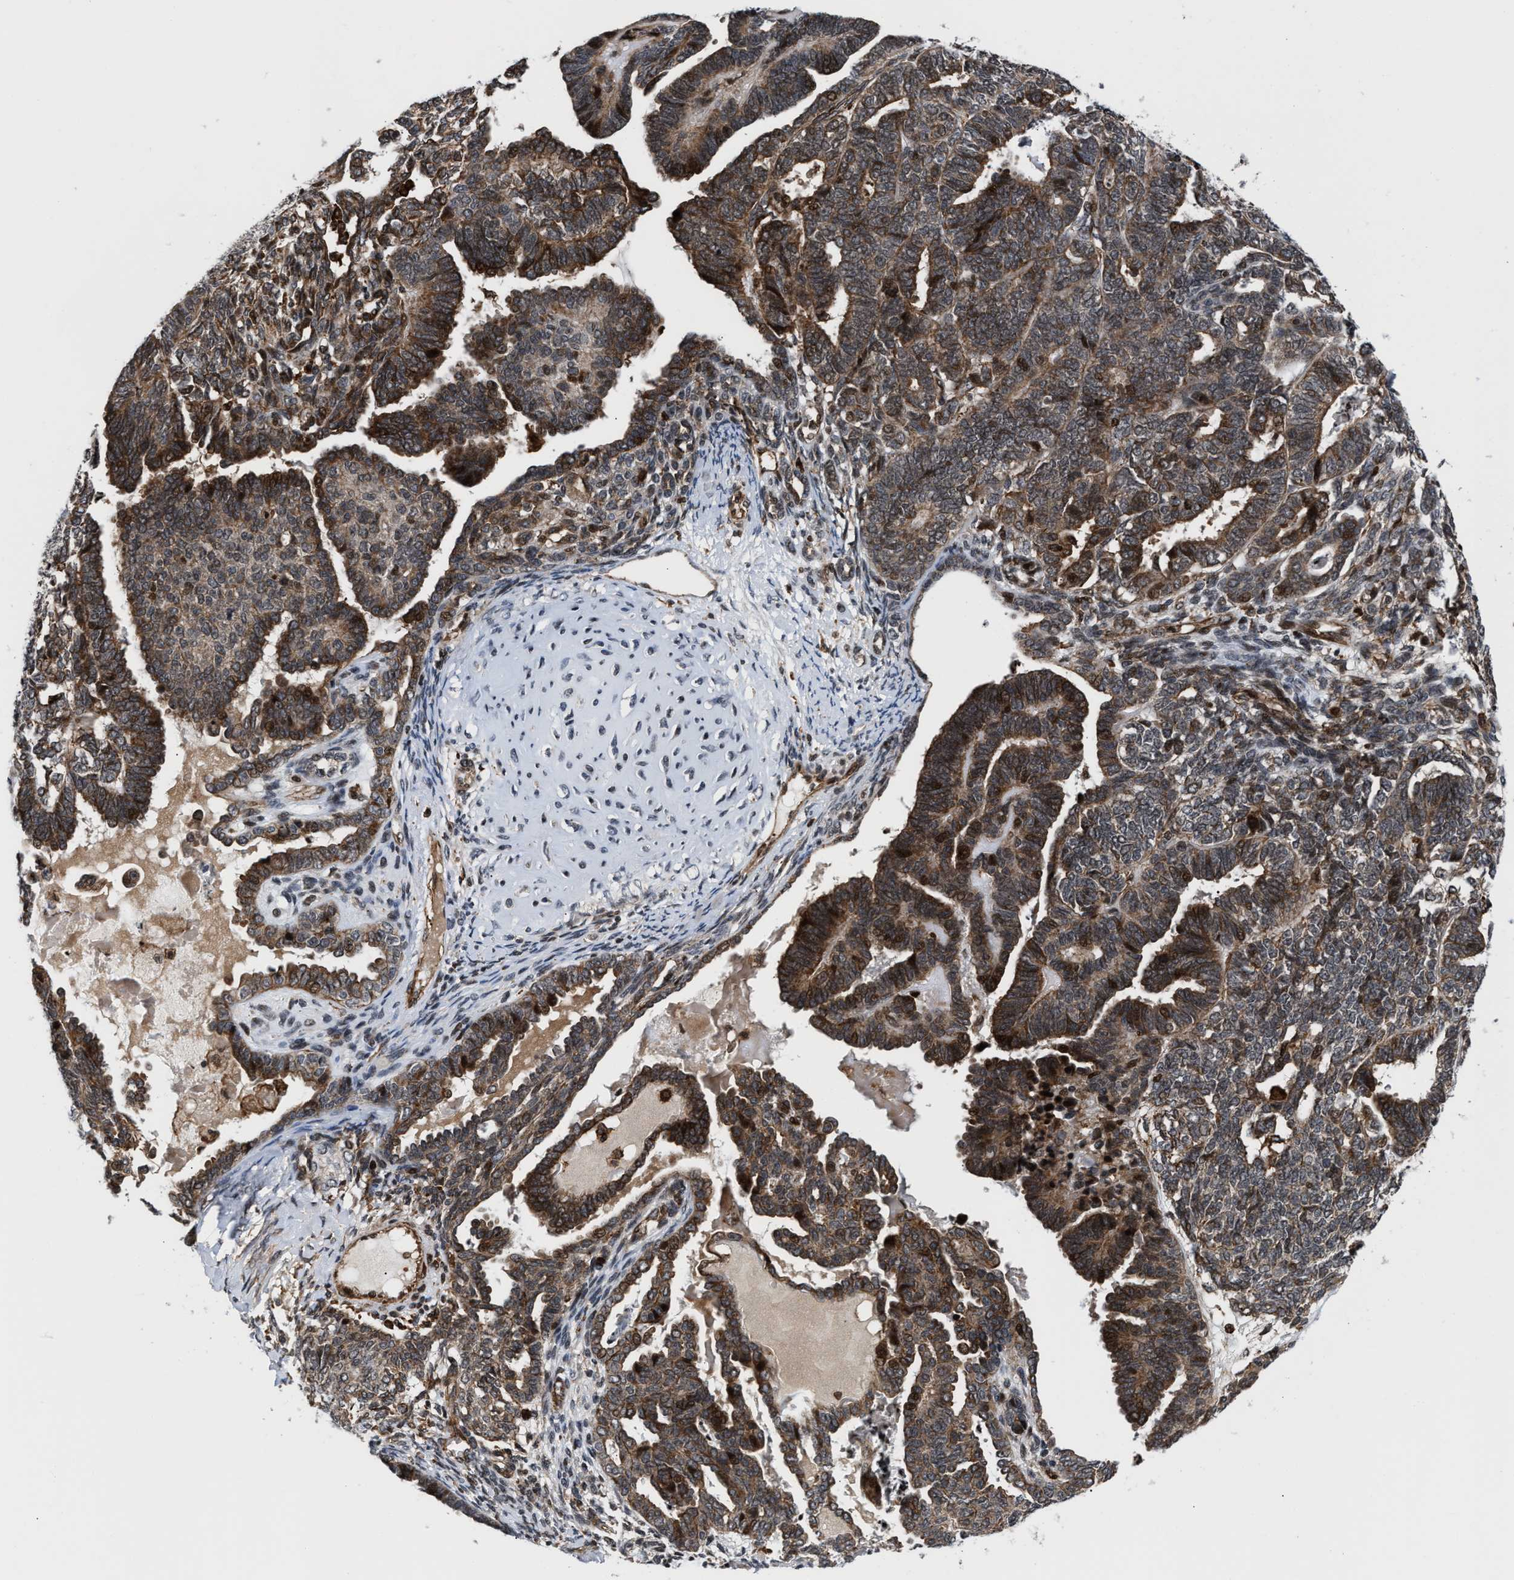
{"staining": {"intensity": "strong", "quantity": ">75%", "location": "cytoplasmic/membranous,nuclear"}, "tissue": "endometrial cancer", "cell_type": "Tumor cells", "image_type": "cancer", "snomed": [{"axis": "morphology", "description": "Neoplasm, malignant, NOS"}, {"axis": "topography", "description": "Endometrium"}], "caption": "Protein staining of endometrial neoplasm (malignant) tissue shows strong cytoplasmic/membranous and nuclear positivity in about >75% of tumor cells. Nuclei are stained in blue.", "gene": "STAU2", "patient": {"sex": "female", "age": 74}}